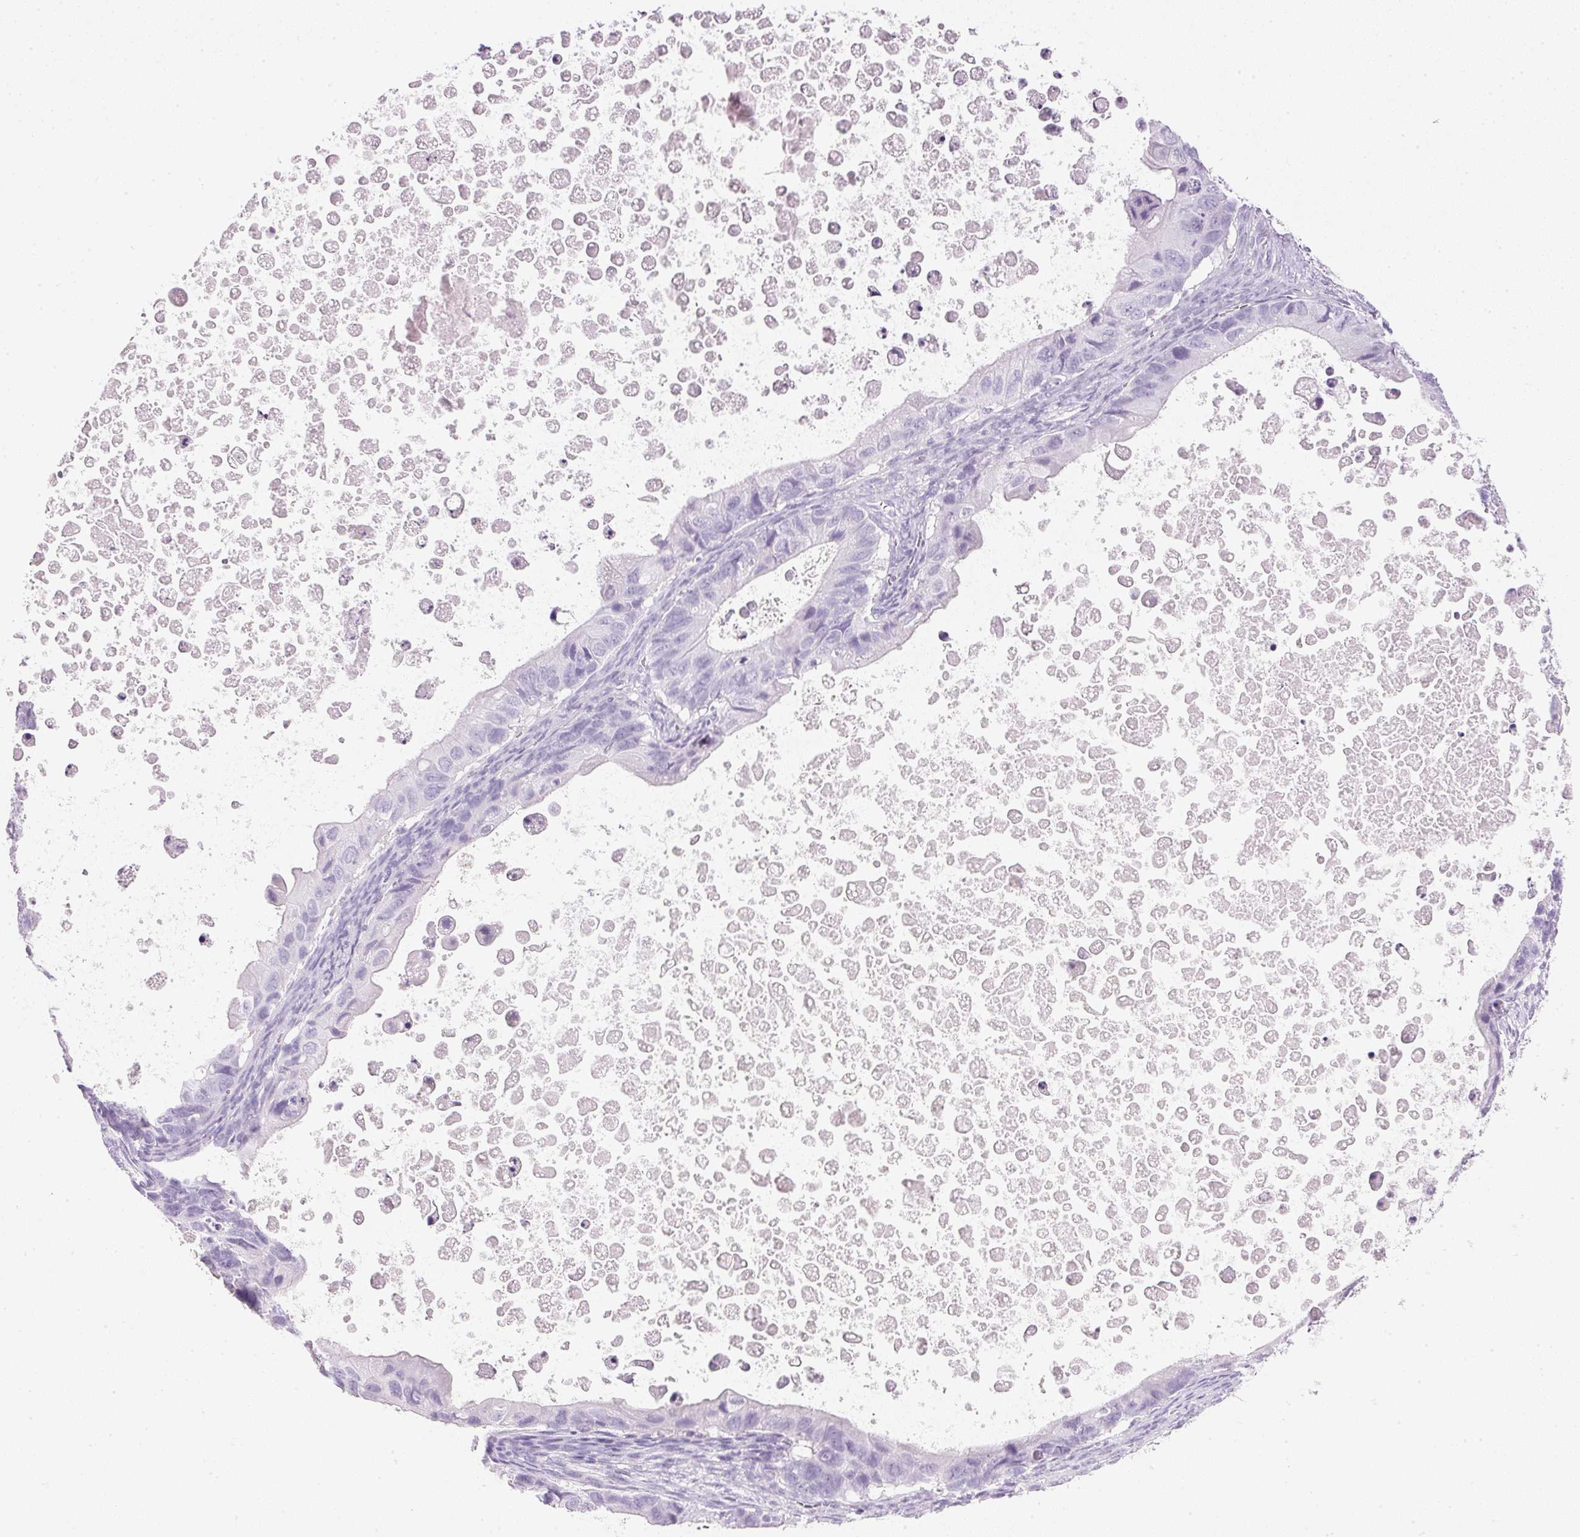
{"staining": {"intensity": "negative", "quantity": "none", "location": "none"}, "tissue": "ovarian cancer", "cell_type": "Tumor cells", "image_type": "cancer", "snomed": [{"axis": "morphology", "description": "Cystadenocarcinoma, mucinous, NOS"}, {"axis": "topography", "description": "Ovary"}], "caption": "Immunohistochemical staining of mucinous cystadenocarcinoma (ovarian) shows no significant staining in tumor cells.", "gene": "IGFBP1", "patient": {"sex": "female", "age": 64}}